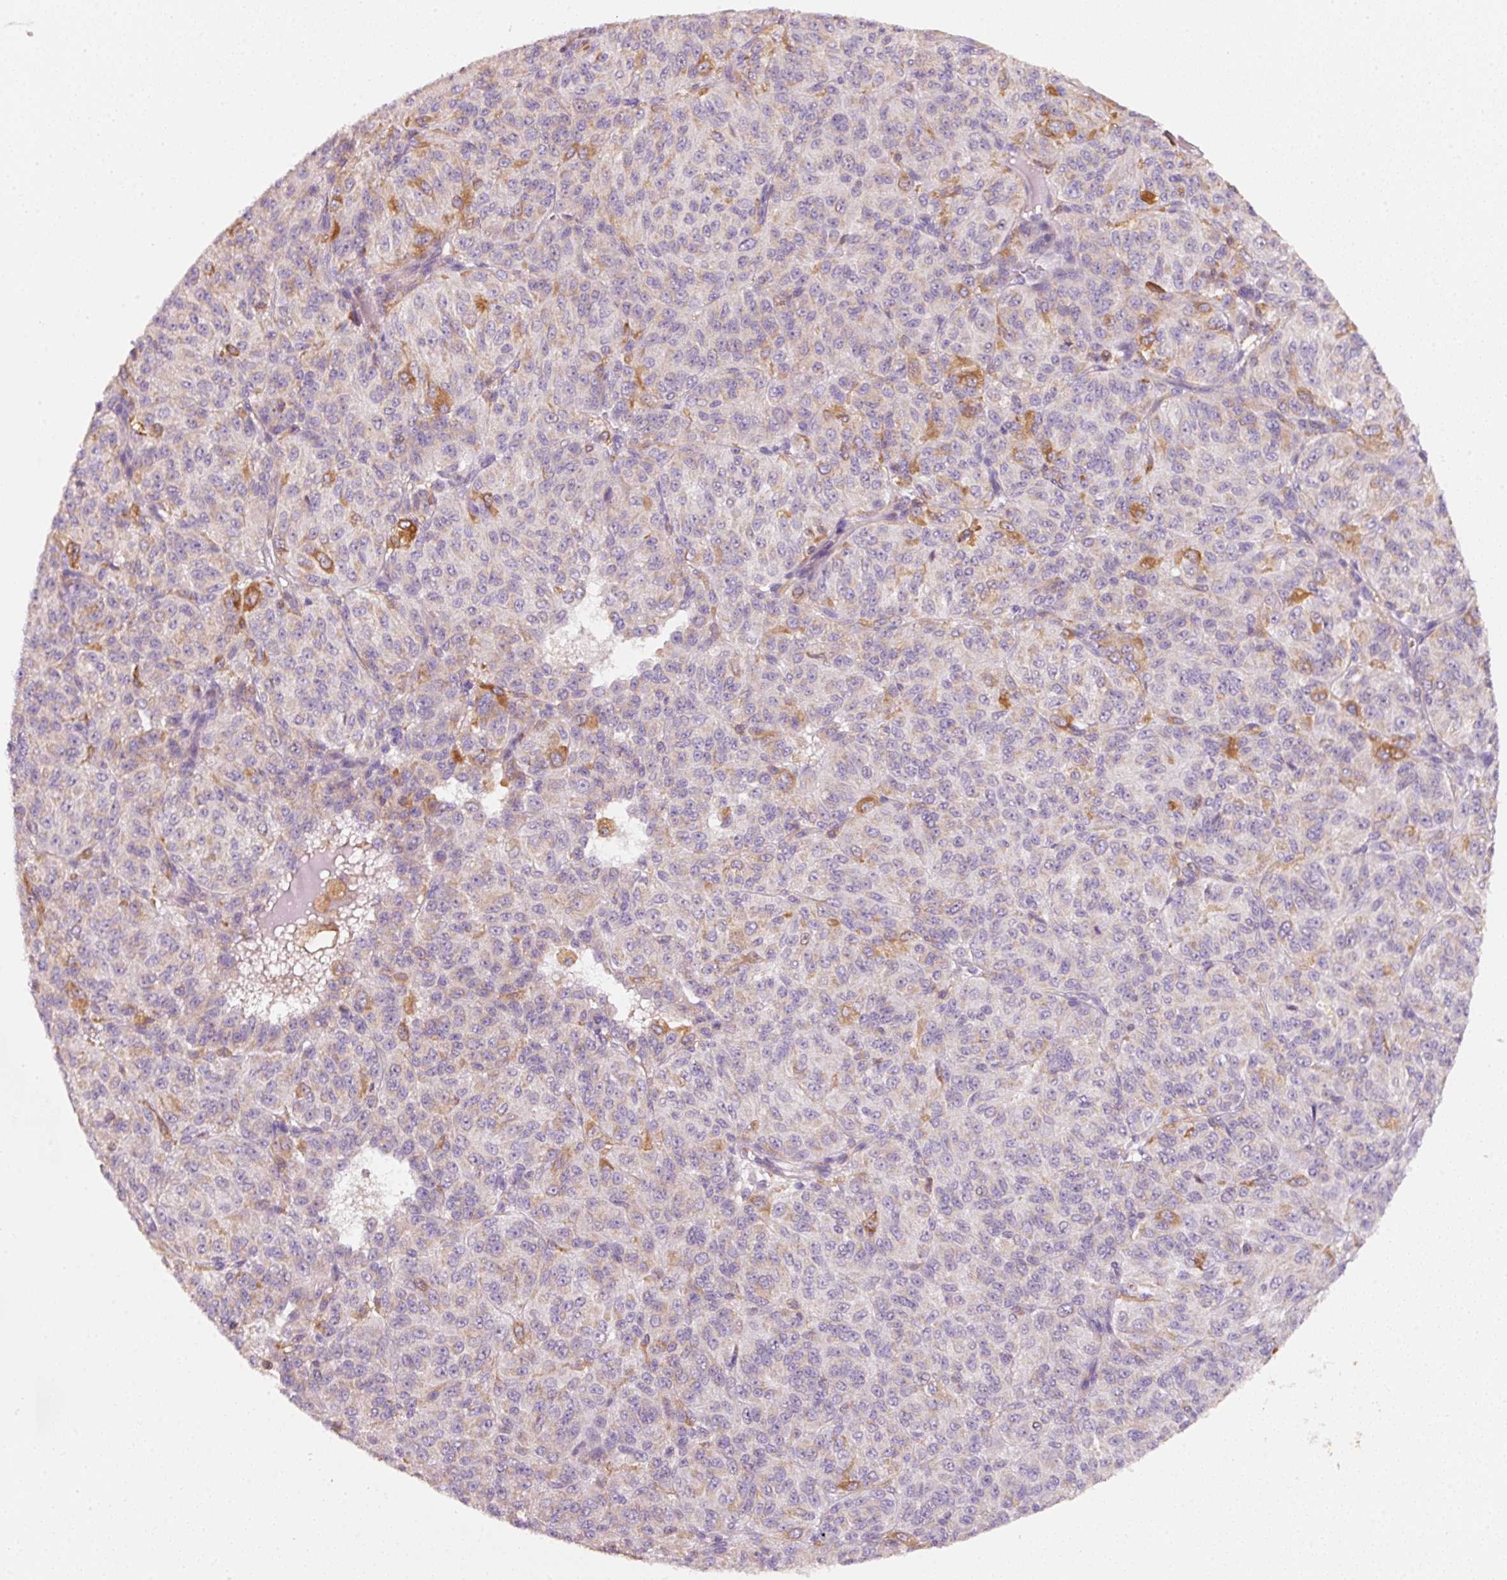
{"staining": {"intensity": "strong", "quantity": "<25%", "location": "cytoplasmic/membranous"}, "tissue": "melanoma", "cell_type": "Tumor cells", "image_type": "cancer", "snomed": [{"axis": "morphology", "description": "Malignant melanoma, Metastatic site"}, {"axis": "topography", "description": "Brain"}], "caption": "Melanoma was stained to show a protein in brown. There is medium levels of strong cytoplasmic/membranous expression in about <25% of tumor cells.", "gene": "IQGAP2", "patient": {"sex": "female", "age": 56}}